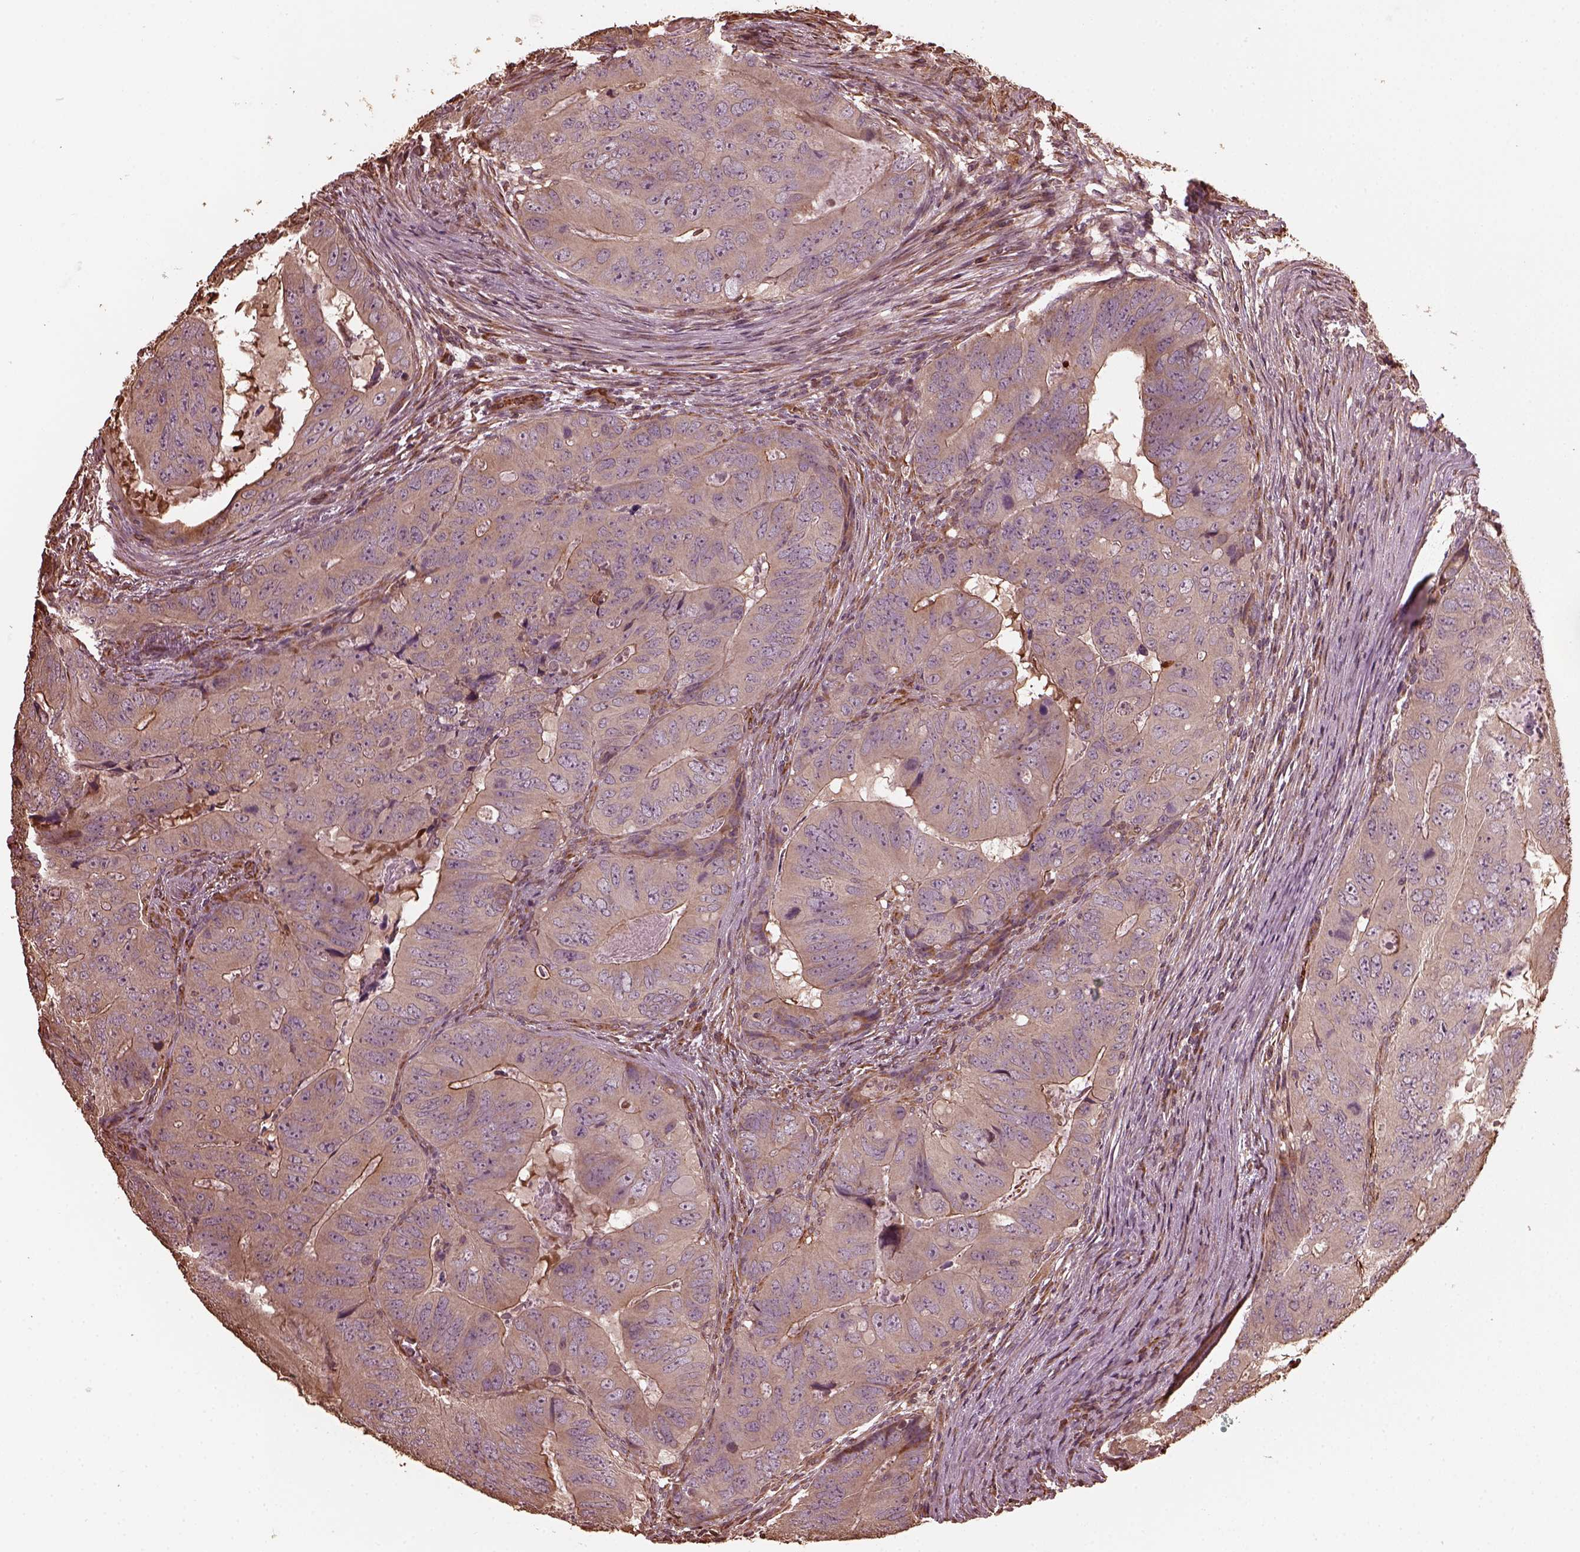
{"staining": {"intensity": "negative", "quantity": "none", "location": "none"}, "tissue": "colorectal cancer", "cell_type": "Tumor cells", "image_type": "cancer", "snomed": [{"axis": "morphology", "description": "Adenocarcinoma, NOS"}, {"axis": "topography", "description": "Colon"}], "caption": "A histopathology image of human adenocarcinoma (colorectal) is negative for staining in tumor cells. The staining is performed using DAB (3,3'-diaminobenzidine) brown chromogen with nuclei counter-stained in using hematoxylin.", "gene": "GTPBP1", "patient": {"sex": "male", "age": 79}}